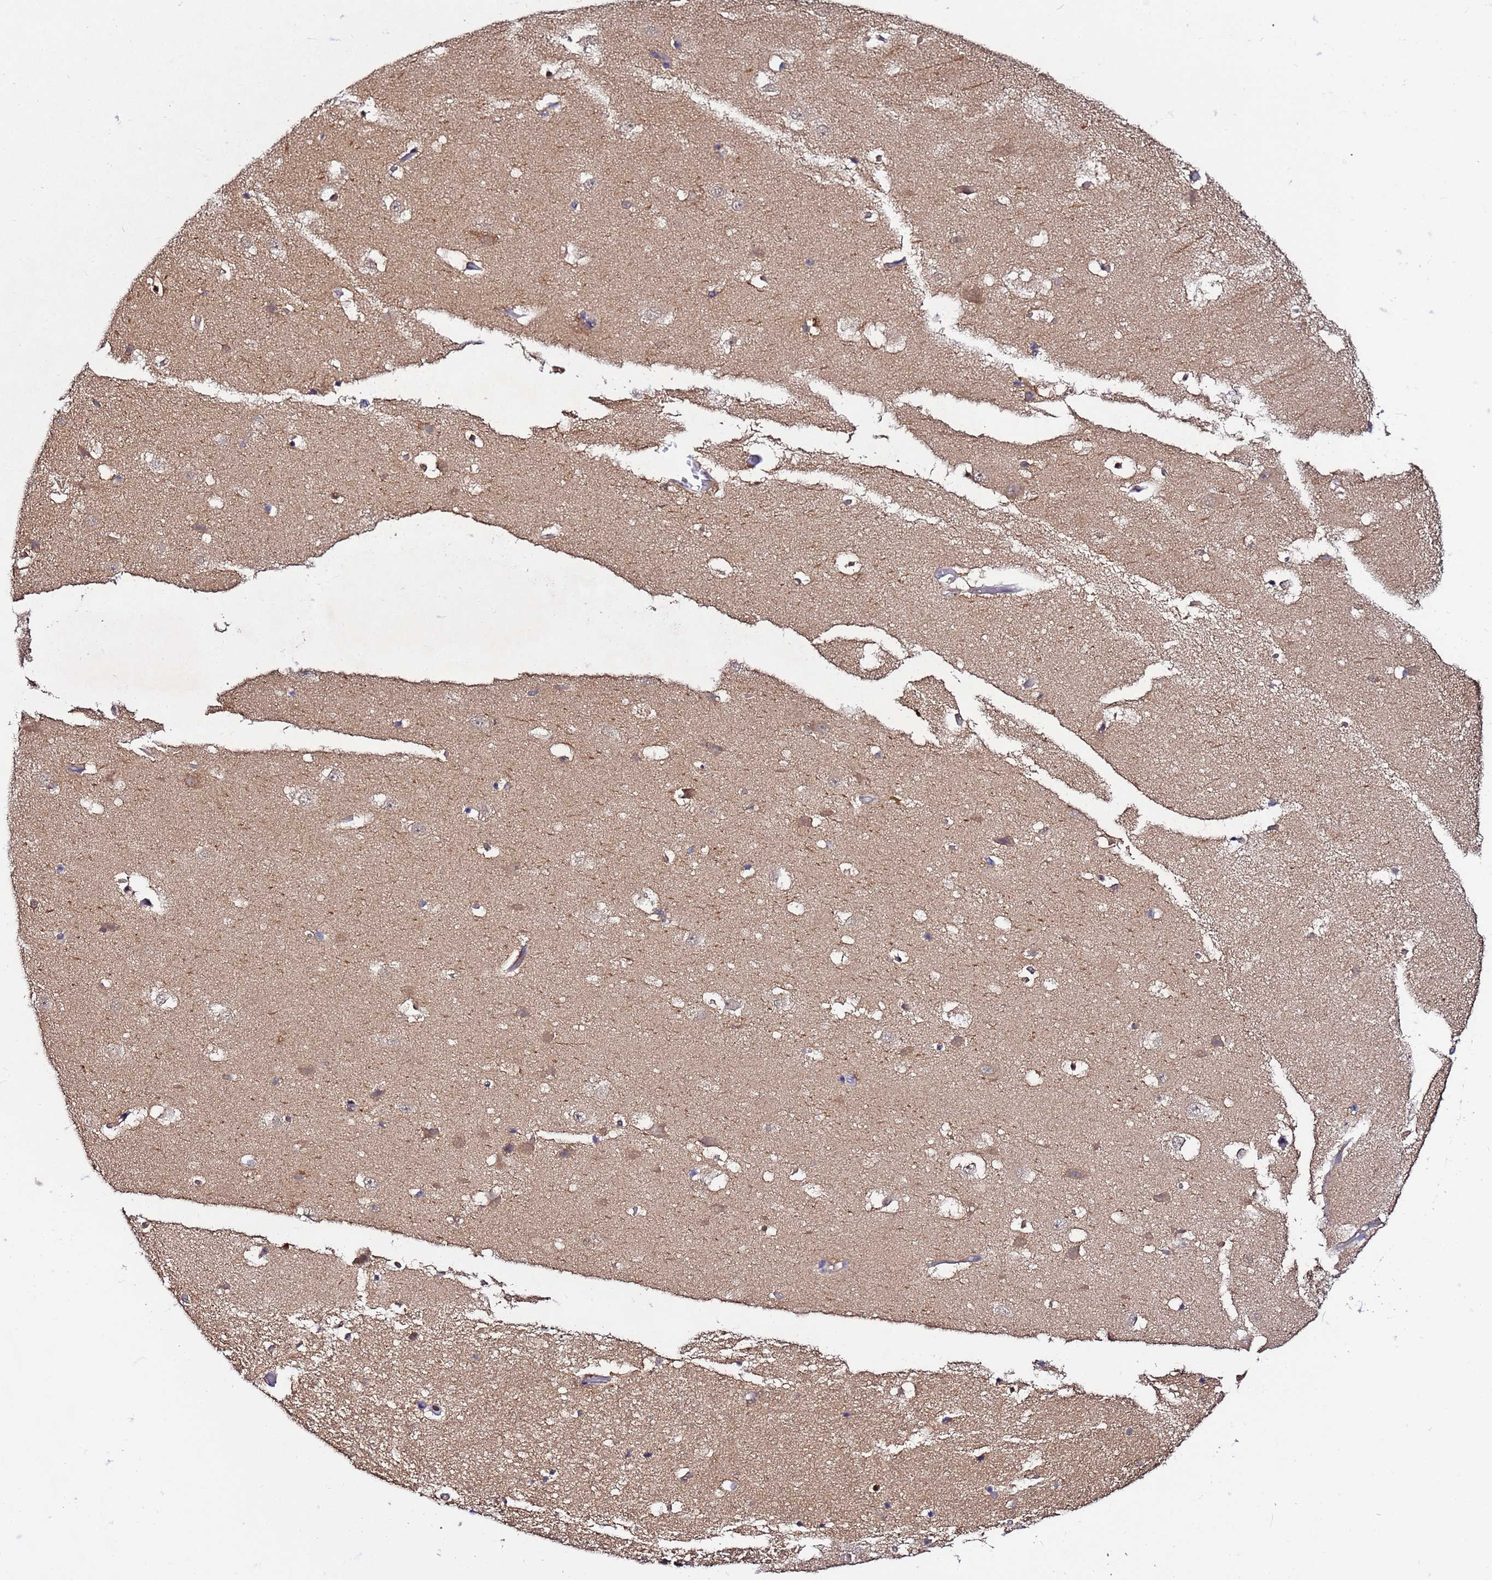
{"staining": {"intensity": "negative", "quantity": "none", "location": "none"}, "tissue": "hippocampus", "cell_type": "Glial cells", "image_type": "normal", "snomed": [{"axis": "morphology", "description": "Normal tissue, NOS"}, {"axis": "topography", "description": "Hippocampus"}], "caption": "There is no significant expression in glial cells of hippocampus. Brightfield microscopy of immunohistochemistry (IHC) stained with DAB (3,3'-diaminobenzidine) (brown) and hematoxylin (blue), captured at high magnification.", "gene": "NAXE", "patient": {"sex": "female", "age": 52}}